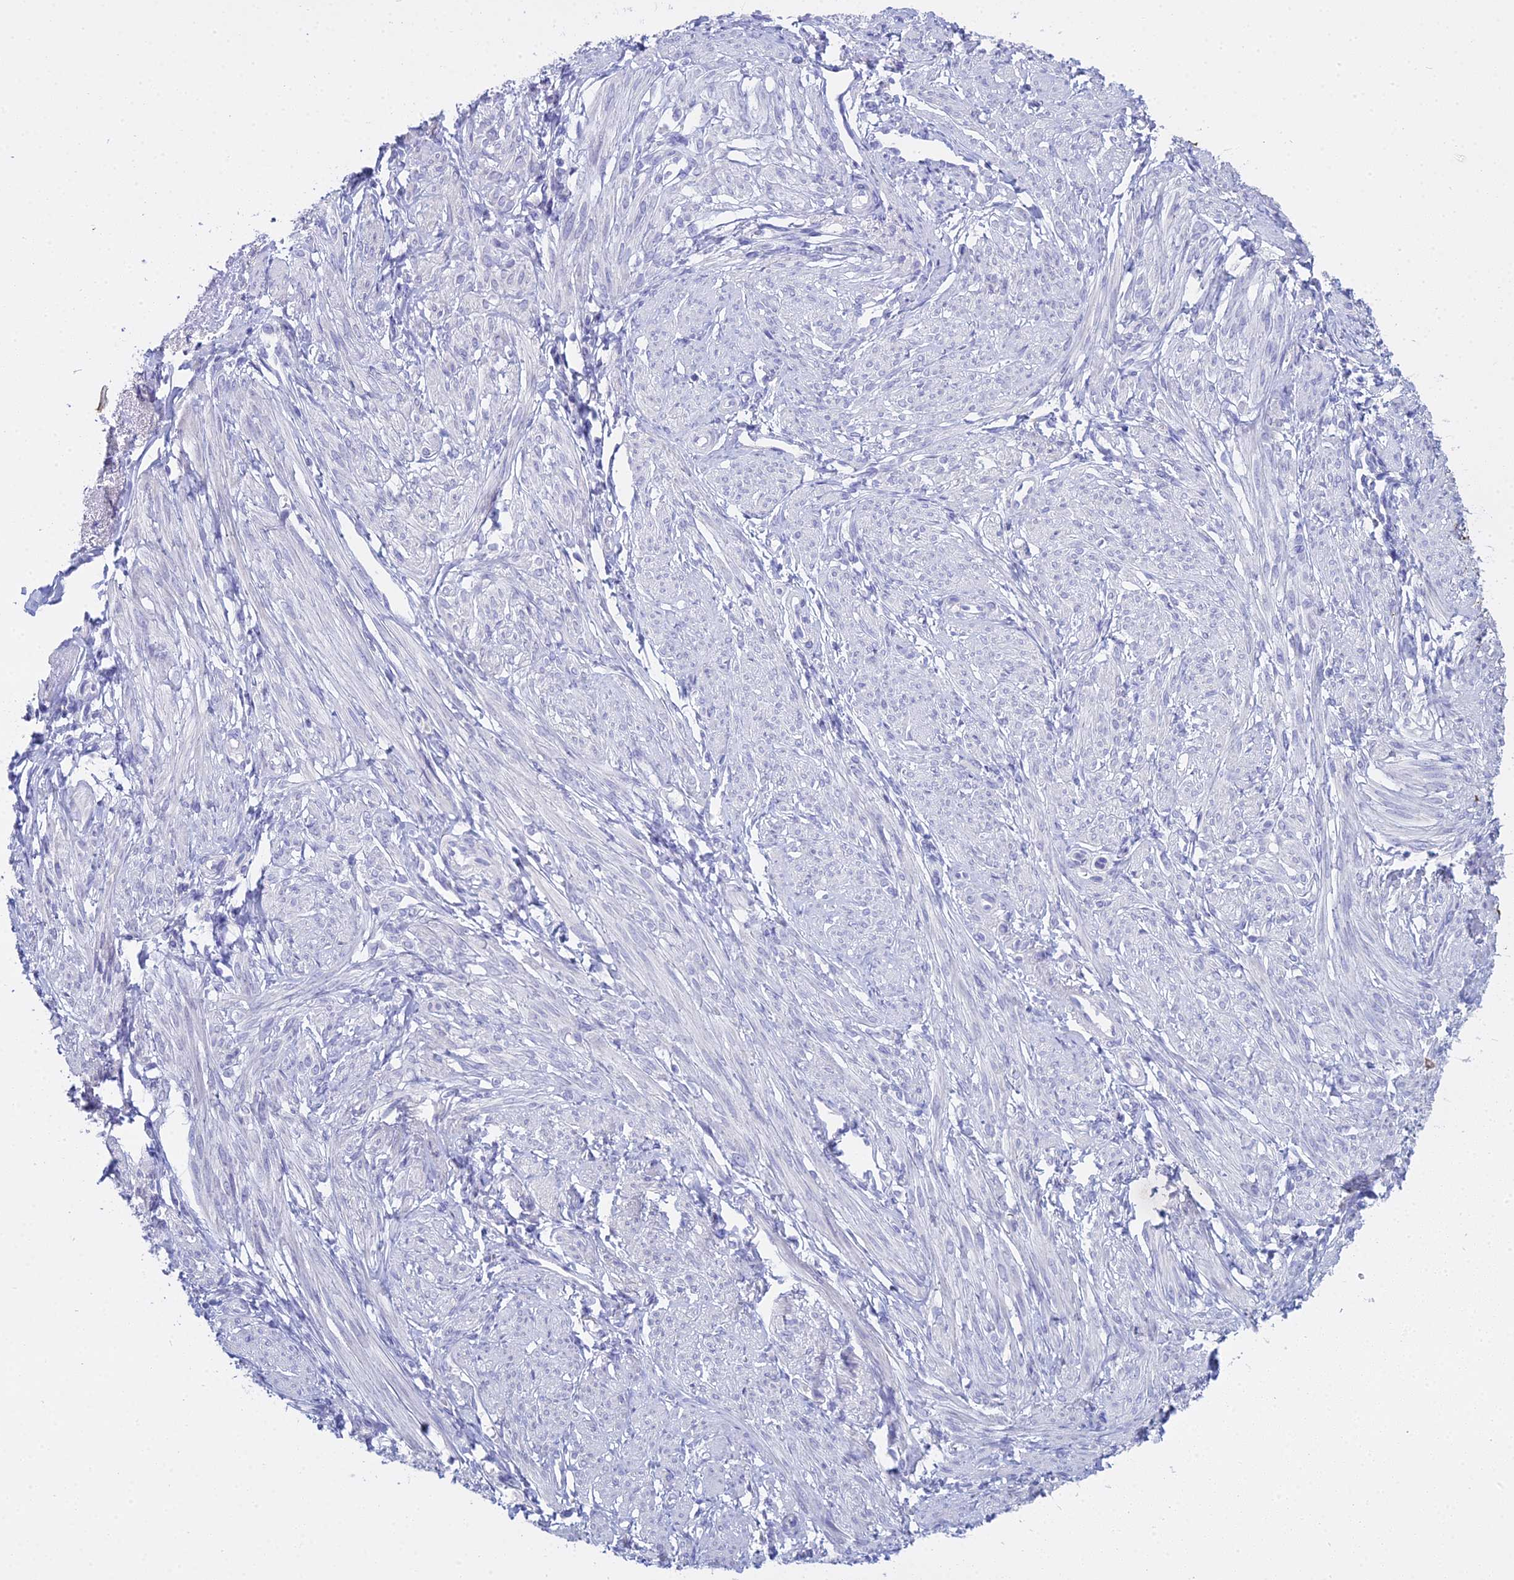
{"staining": {"intensity": "negative", "quantity": "none", "location": "none"}, "tissue": "smooth muscle", "cell_type": "Smooth muscle cells", "image_type": "normal", "snomed": [{"axis": "morphology", "description": "Normal tissue, NOS"}, {"axis": "topography", "description": "Smooth muscle"}], "caption": "Smooth muscle cells show no significant staining in normal smooth muscle. (Brightfield microscopy of DAB (3,3'-diaminobenzidine) immunohistochemistry at high magnification).", "gene": "S100A7", "patient": {"sex": "female", "age": 39}}